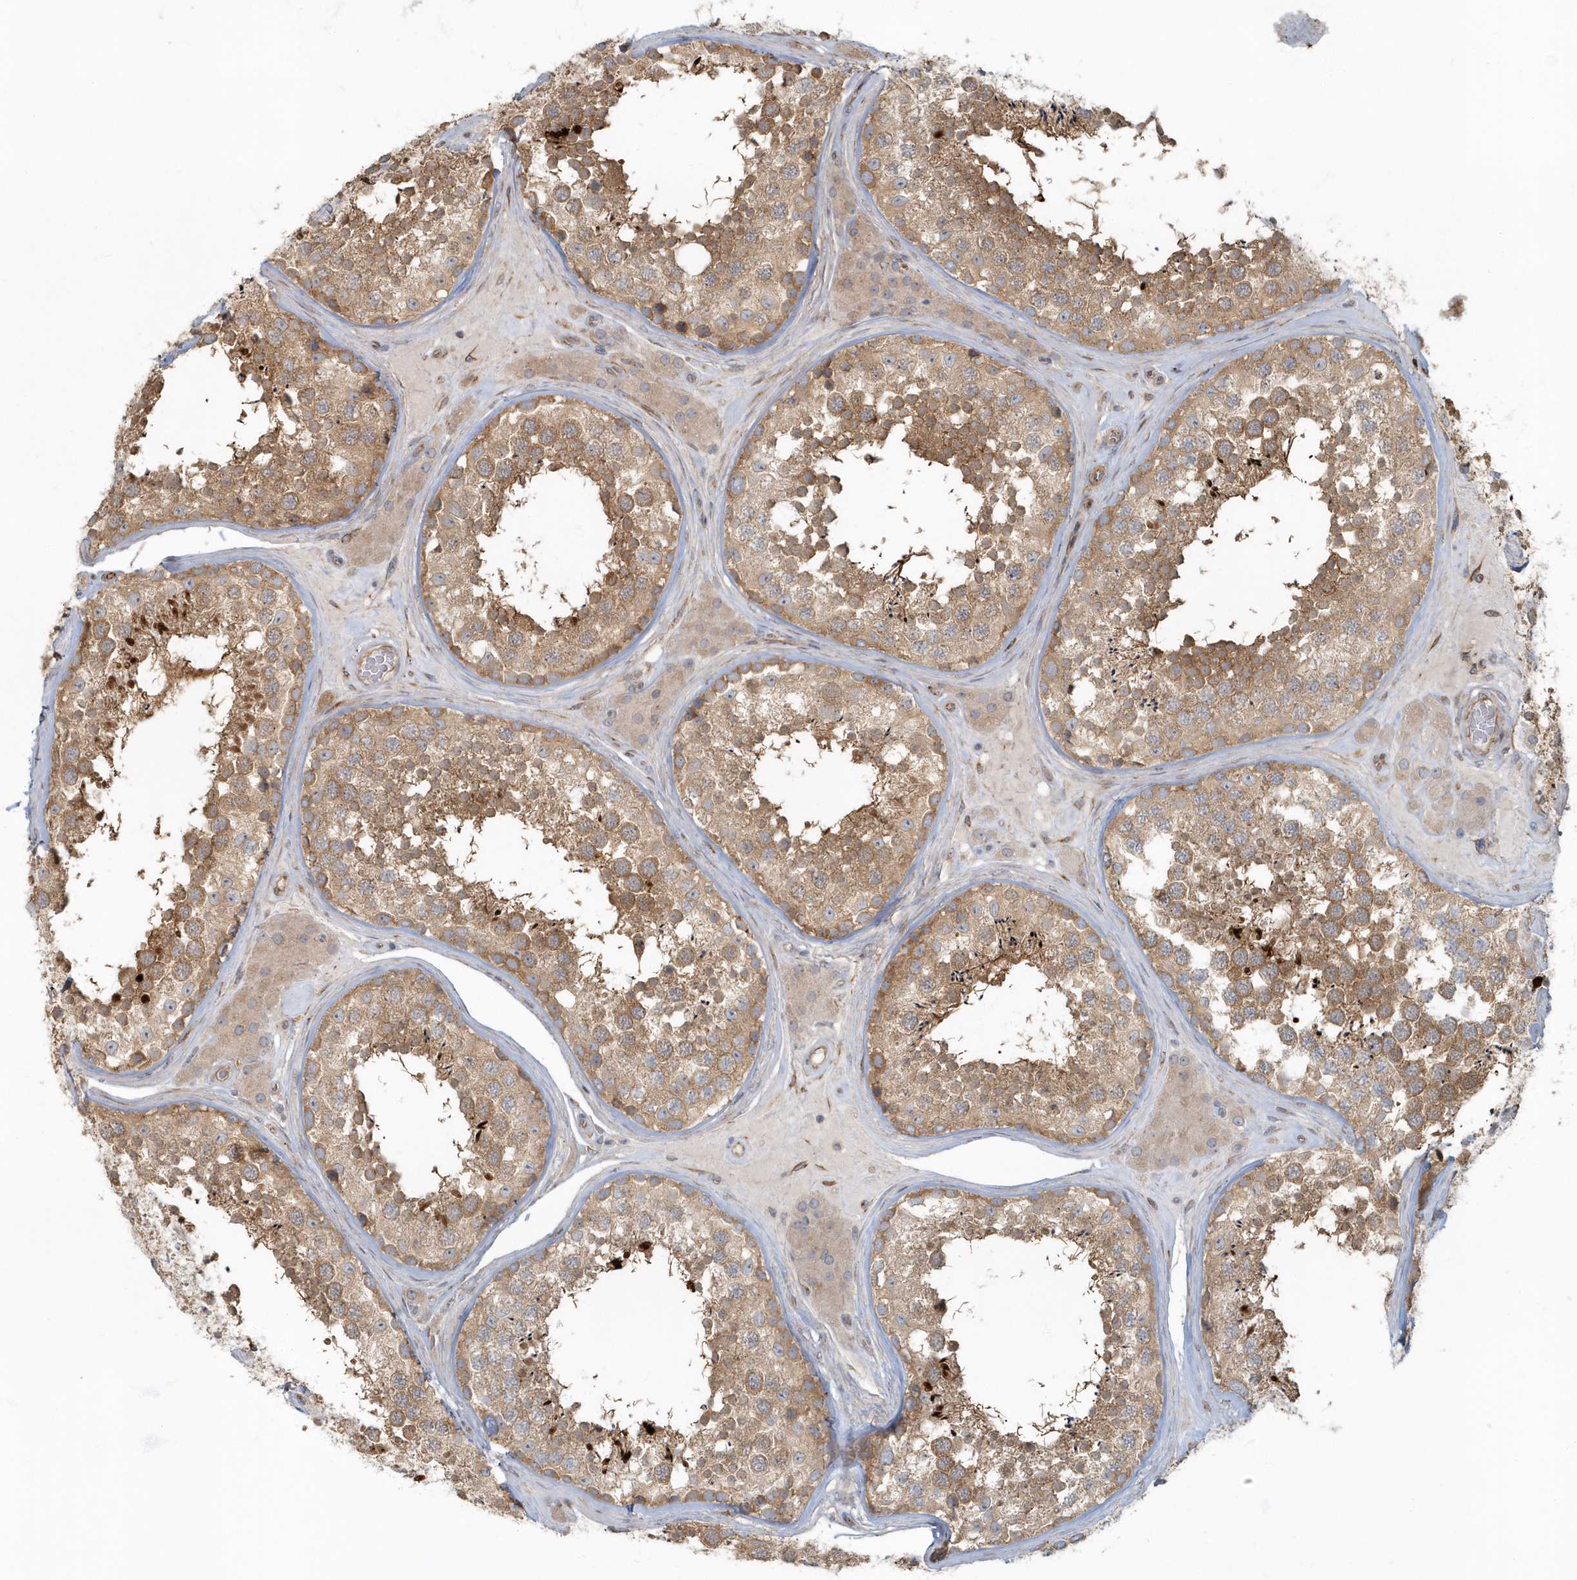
{"staining": {"intensity": "moderate", "quantity": ">75%", "location": "cytoplasmic/membranous"}, "tissue": "testis", "cell_type": "Cells in seminiferous ducts", "image_type": "normal", "snomed": [{"axis": "morphology", "description": "Normal tissue, NOS"}, {"axis": "topography", "description": "Testis"}], "caption": "Moderate cytoplasmic/membranous staining for a protein is seen in approximately >75% of cells in seminiferous ducts of normal testis using IHC.", "gene": "ARHGEF38", "patient": {"sex": "male", "age": 46}}